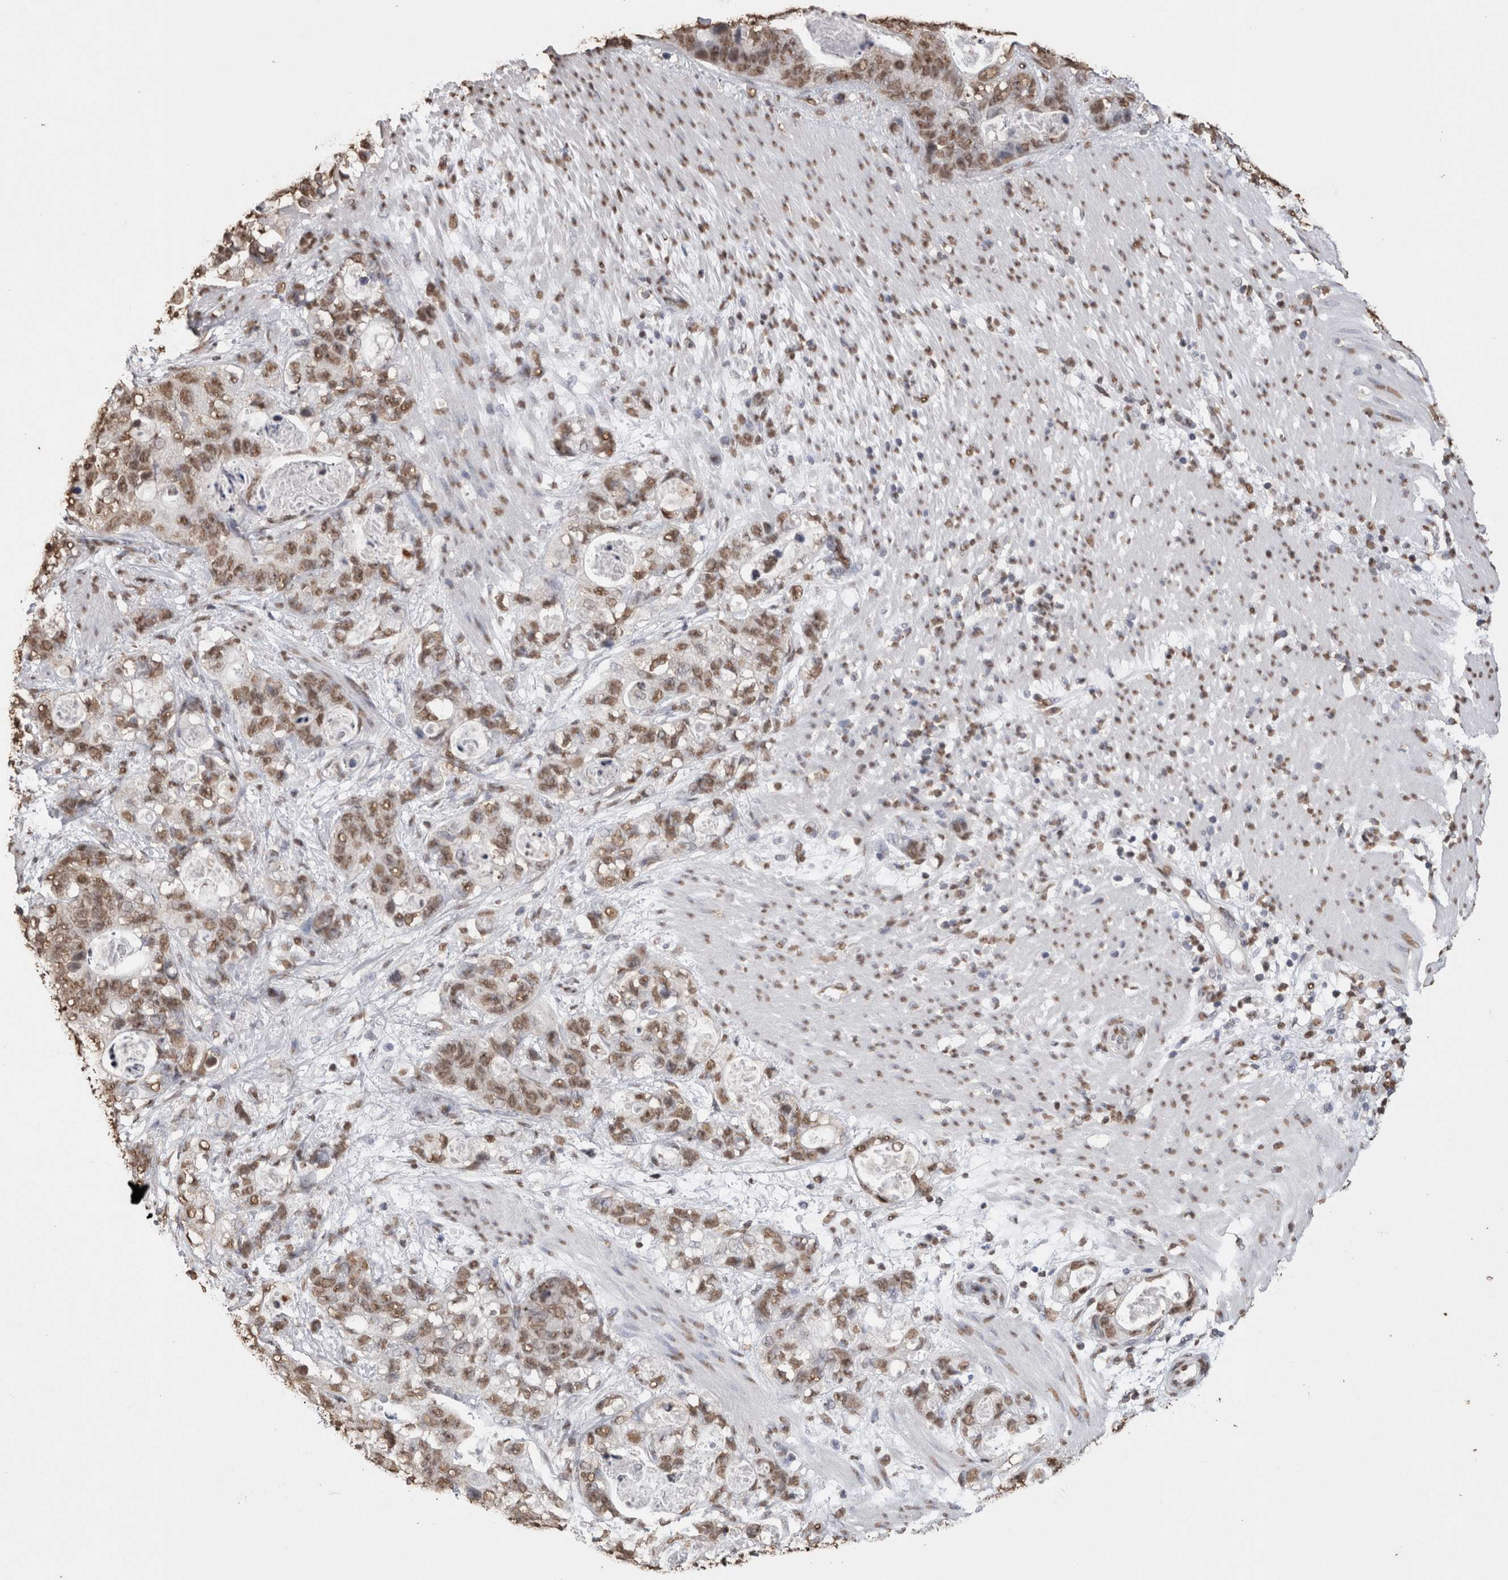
{"staining": {"intensity": "moderate", "quantity": ">75%", "location": "nuclear"}, "tissue": "stomach cancer", "cell_type": "Tumor cells", "image_type": "cancer", "snomed": [{"axis": "morphology", "description": "Normal tissue, NOS"}, {"axis": "morphology", "description": "Adenocarcinoma, NOS"}, {"axis": "topography", "description": "Stomach"}], "caption": "Approximately >75% of tumor cells in human stomach cancer exhibit moderate nuclear protein positivity as visualized by brown immunohistochemical staining.", "gene": "NTHL1", "patient": {"sex": "female", "age": 89}}